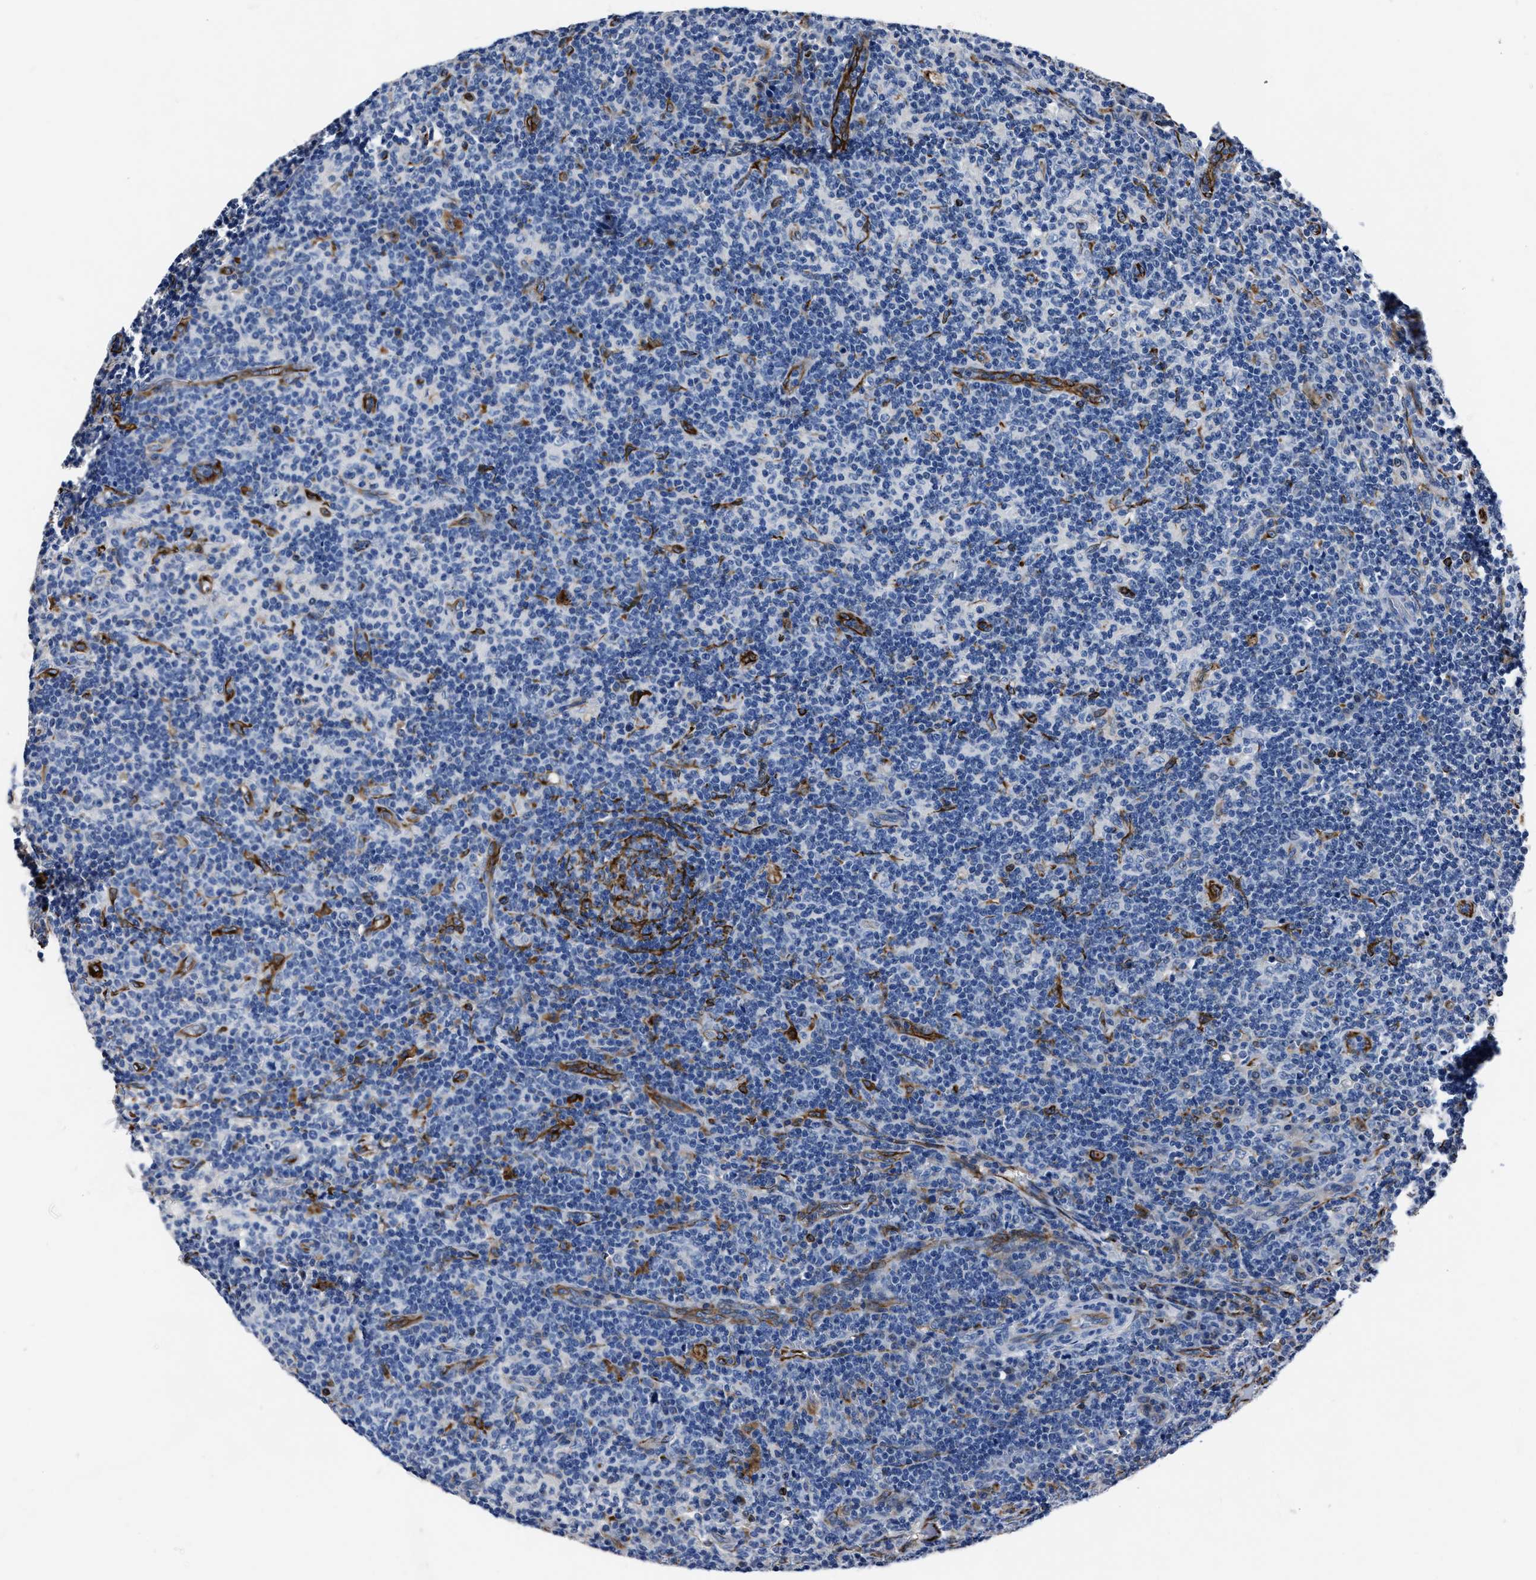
{"staining": {"intensity": "negative", "quantity": "none", "location": "none"}, "tissue": "lymph node", "cell_type": "Germinal center cells", "image_type": "normal", "snomed": [{"axis": "morphology", "description": "Normal tissue, NOS"}, {"axis": "morphology", "description": "Inflammation, NOS"}, {"axis": "topography", "description": "Lymph node"}], "caption": "The photomicrograph exhibits no significant positivity in germinal center cells of lymph node.", "gene": "OR10G3", "patient": {"sex": "male", "age": 55}}